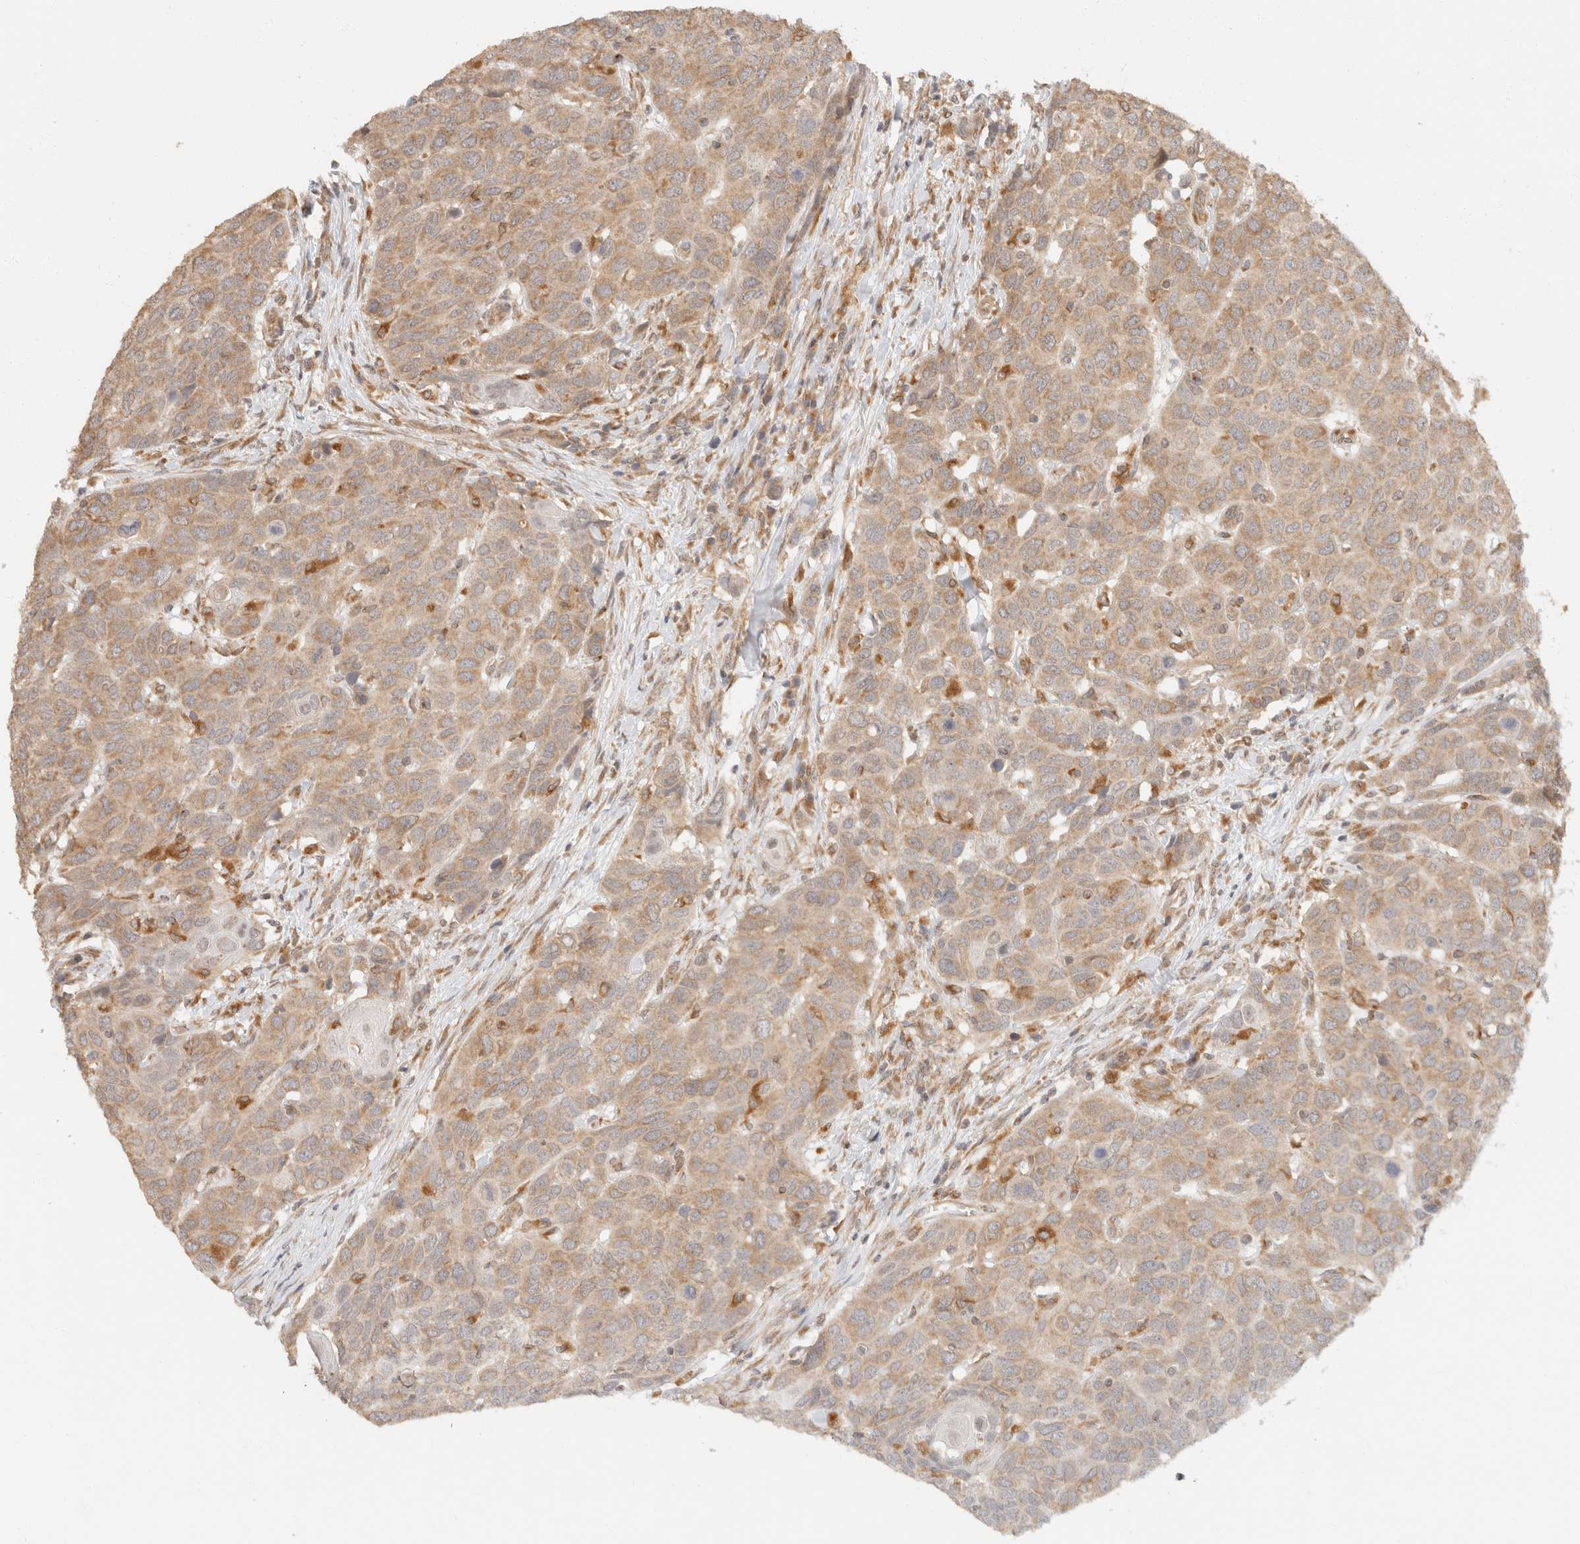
{"staining": {"intensity": "moderate", "quantity": ">75%", "location": "cytoplasmic/membranous"}, "tissue": "head and neck cancer", "cell_type": "Tumor cells", "image_type": "cancer", "snomed": [{"axis": "morphology", "description": "Squamous cell carcinoma, NOS"}, {"axis": "topography", "description": "Head-Neck"}], "caption": "Immunohistochemistry micrograph of head and neck cancer (squamous cell carcinoma) stained for a protein (brown), which displays medium levels of moderate cytoplasmic/membranous staining in approximately >75% of tumor cells.", "gene": "TACC1", "patient": {"sex": "male", "age": 66}}